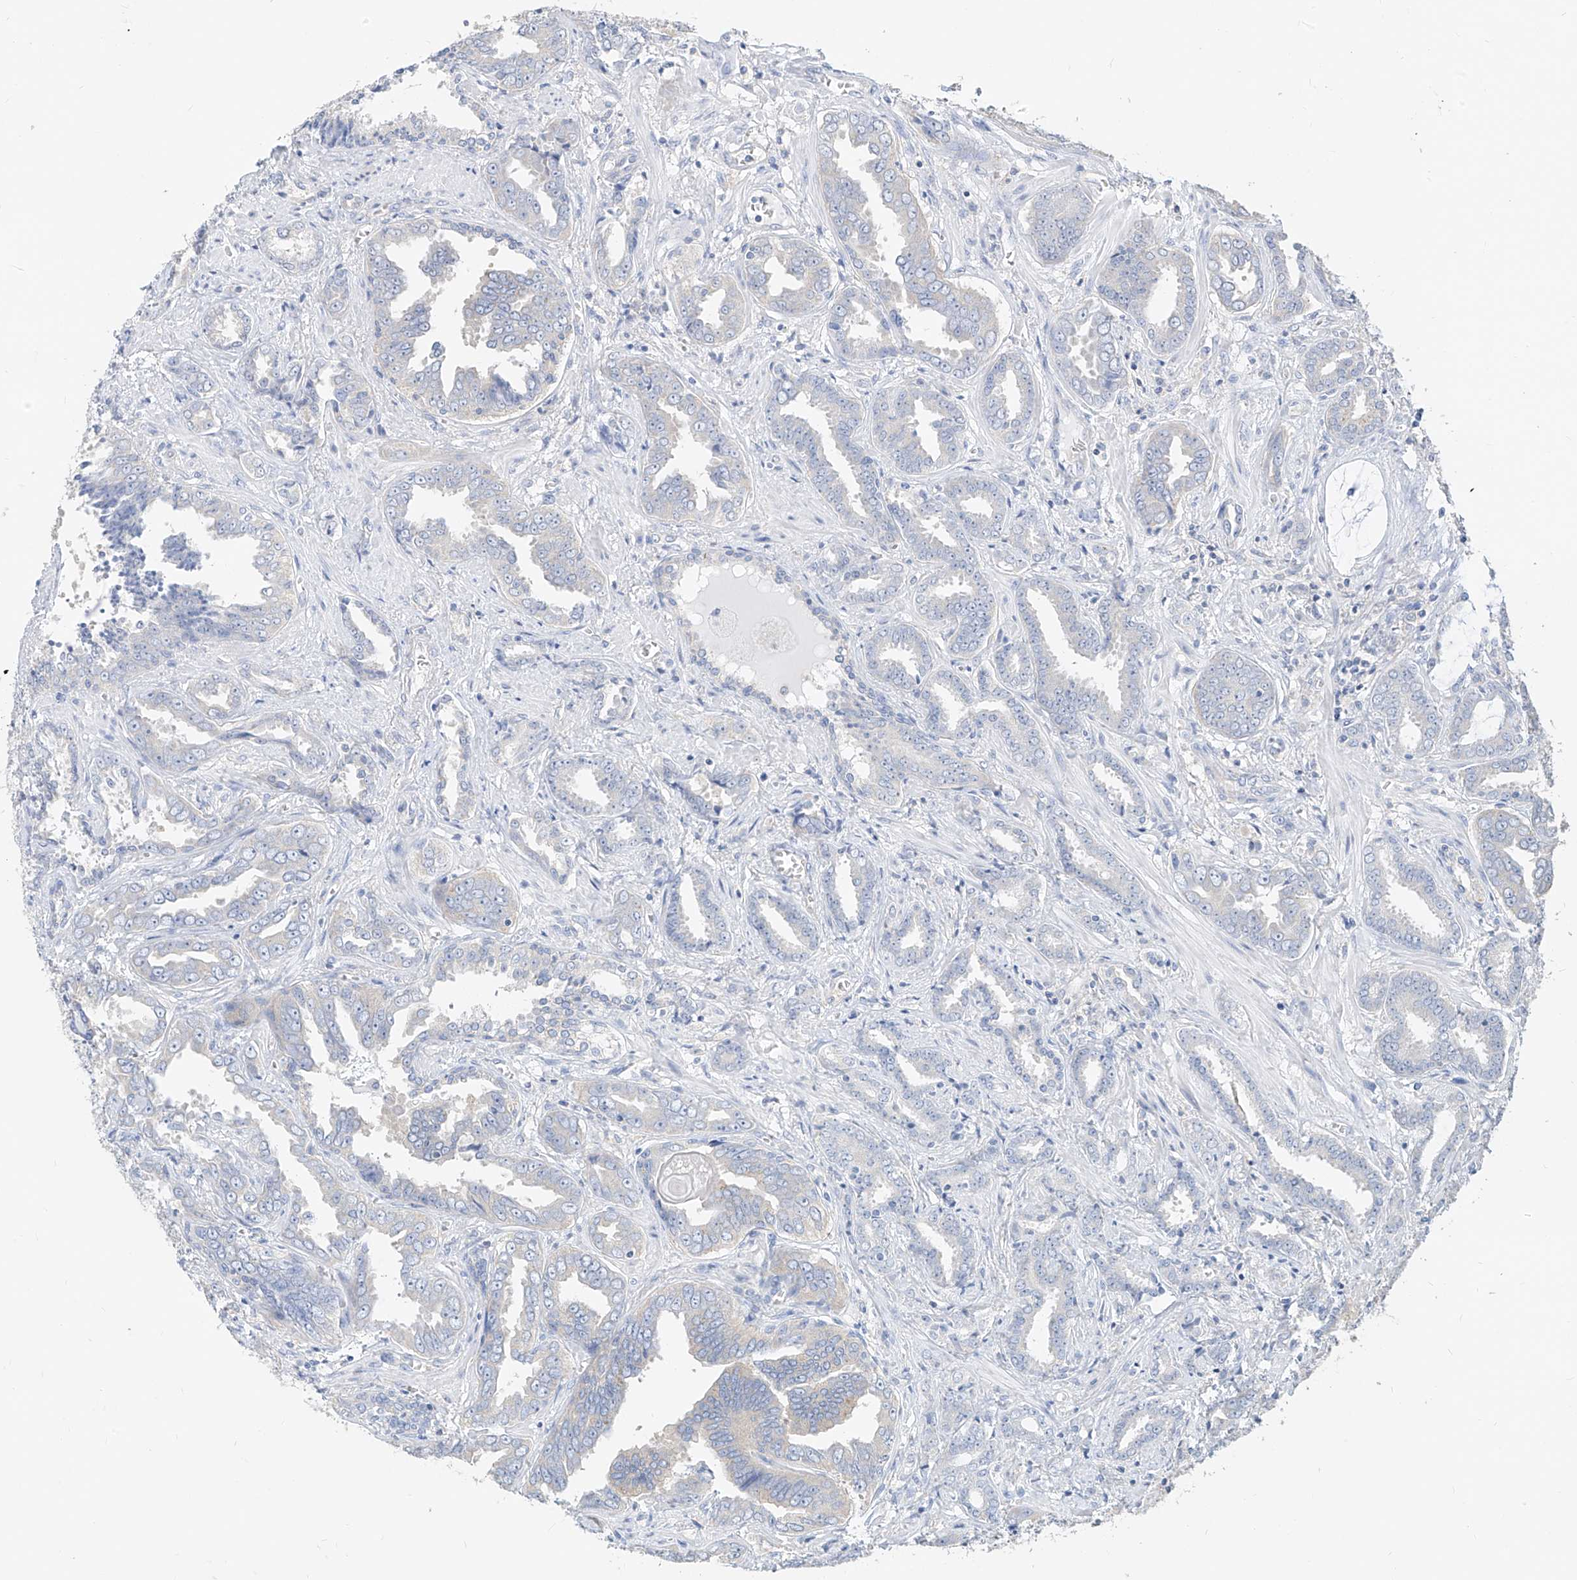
{"staining": {"intensity": "negative", "quantity": "none", "location": "none"}, "tissue": "prostate cancer", "cell_type": "Tumor cells", "image_type": "cancer", "snomed": [{"axis": "morphology", "description": "Adenocarcinoma, High grade"}, {"axis": "topography", "description": "Prostate and seminal vesicle, NOS"}], "caption": "High magnification brightfield microscopy of adenocarcinoma (high-grade) (prostate) stained with DAB (brown) and counterstained with hematoxylin (blue): tumor cells show no significant staining.", "gene": "ZZEF1", "patient": {"sex": "male", "age": 67}}